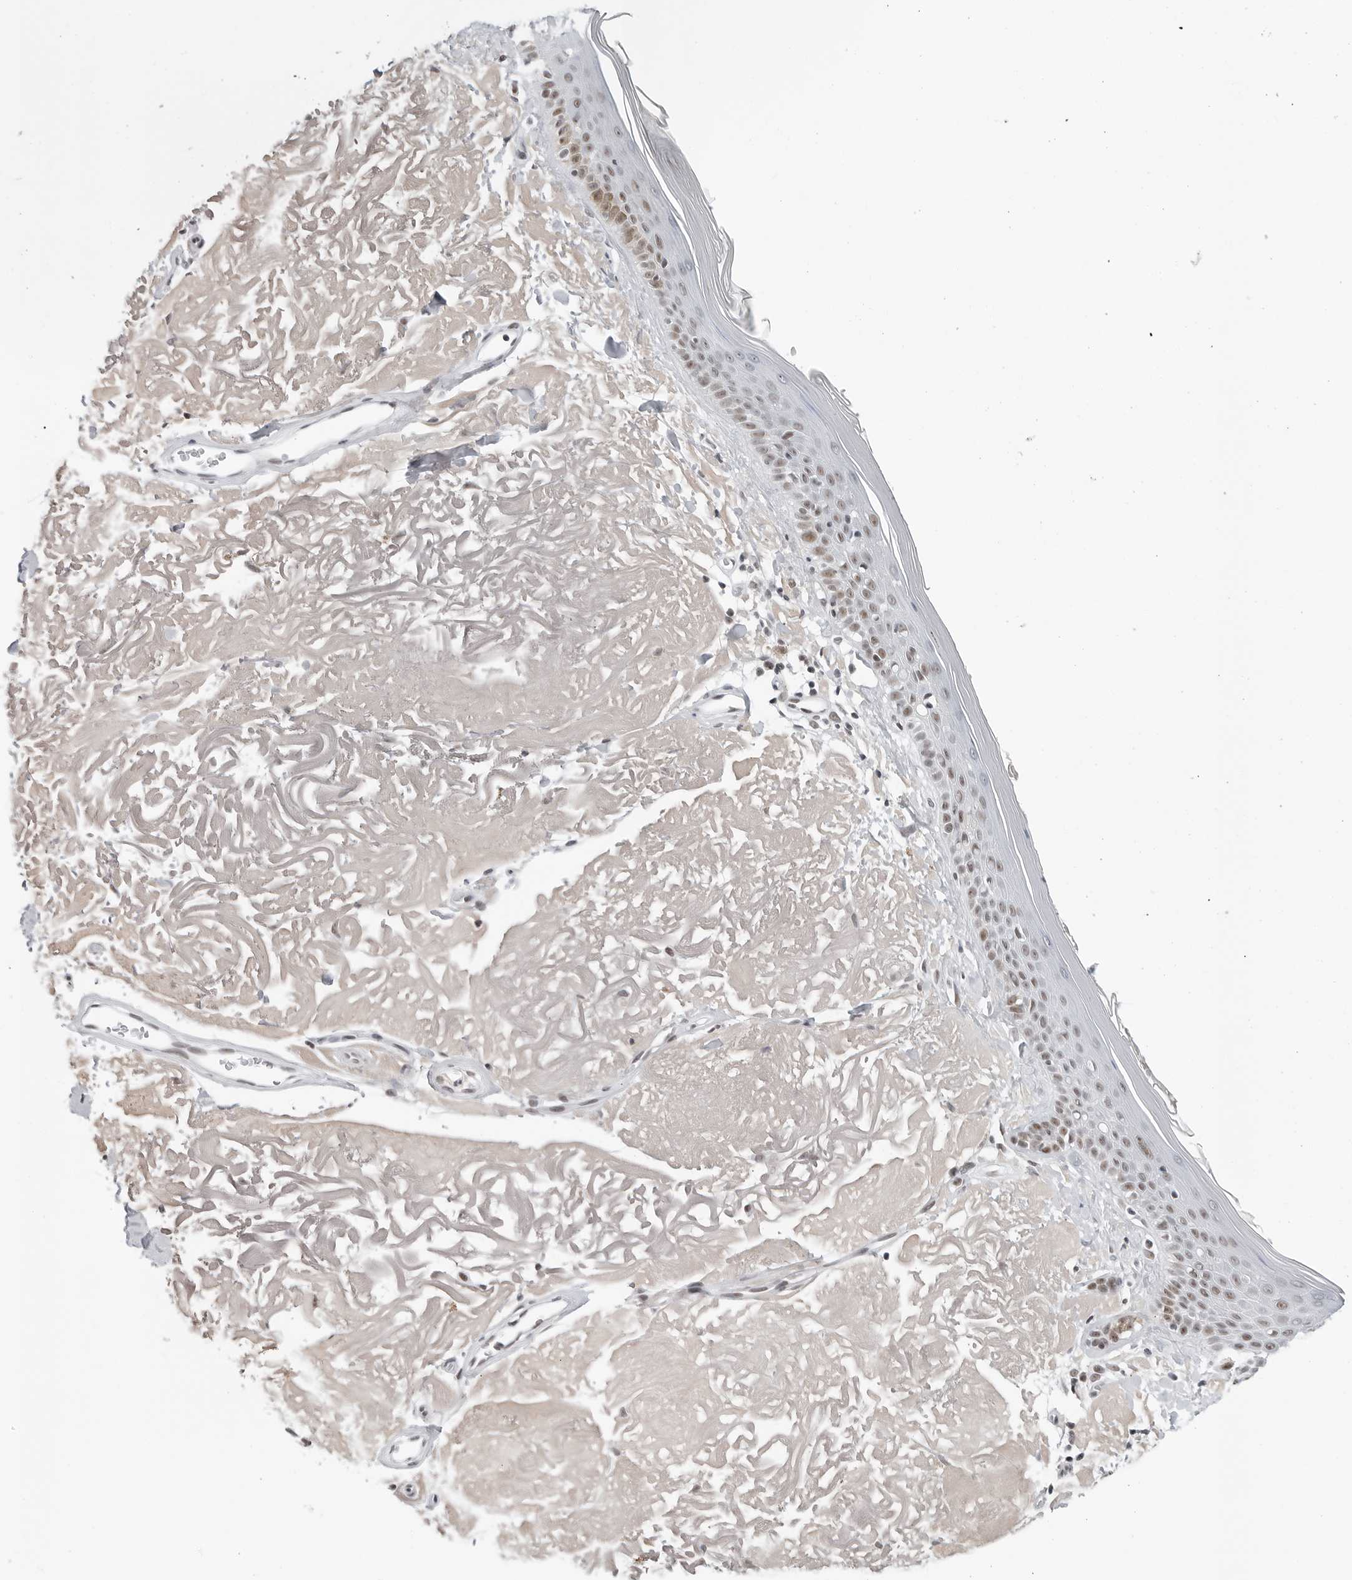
{"staining": {"intensity": "weak", "quantity": "25%-75%", "location": "nuclear"}, "tissue": "skin", "cell_type": "Fibroblasts", "image_type": "normal", "snomed": [{"axis": "morphology", "description": "Normal tissue, NOS"}, {"axis": "topography", "description": "Skin"}, {"axis": "topography", "description": "Skeletal muscle"}], "caption": "High-magnification brightfield microscopy of unremarkable skin stained with DAB (brown) and counterstained with hematoxylin (blue). fibroblasts exhibit weak nuclear expression is identified in approximately25%-75% of cells.", "gene": "WRAP53", "patient": {"sex": "male", "age": 83}}